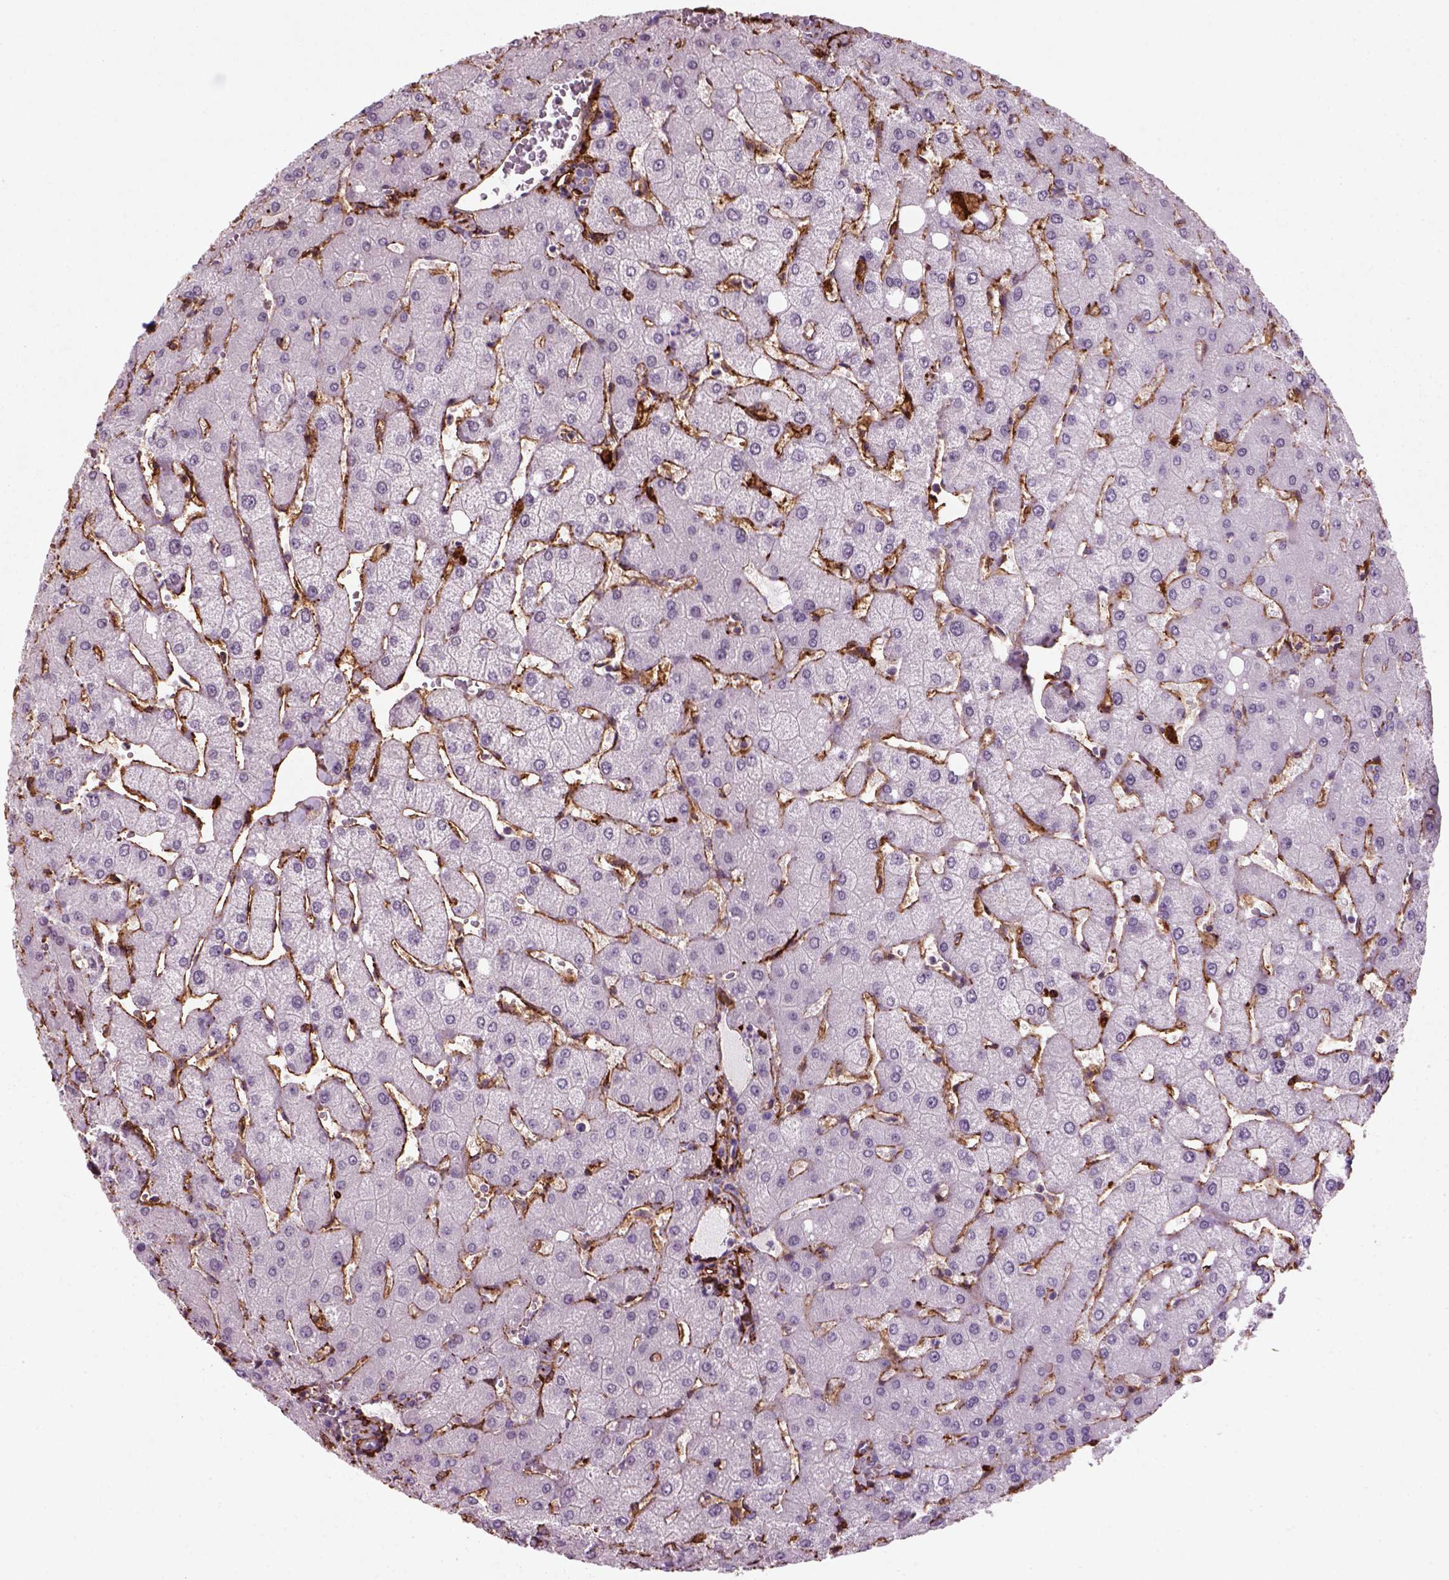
{"staining": {"intensity": "negative", "quantity": "none", "location": "none"}, "tissue": "liver", "cell_type": "Cholangiocytes", "image_type": "normal", "snomed": [{"axis": "morphology", "description": "Normal tissue, NOS"}, {"axis": "topography", "description": "Liver"}], "caption": "This image is of normal liver stained with immunohistochemistry (IHC) to label a protein in brown with the nuclei are counter-stained blue. There is no staining in cholangiocytes. (Brightfield microscopy of DAB immunohistochemistry (IHC) at high magnification).", "gene": "MARCKS", "patient": {"sex": "female", "age": 54}}